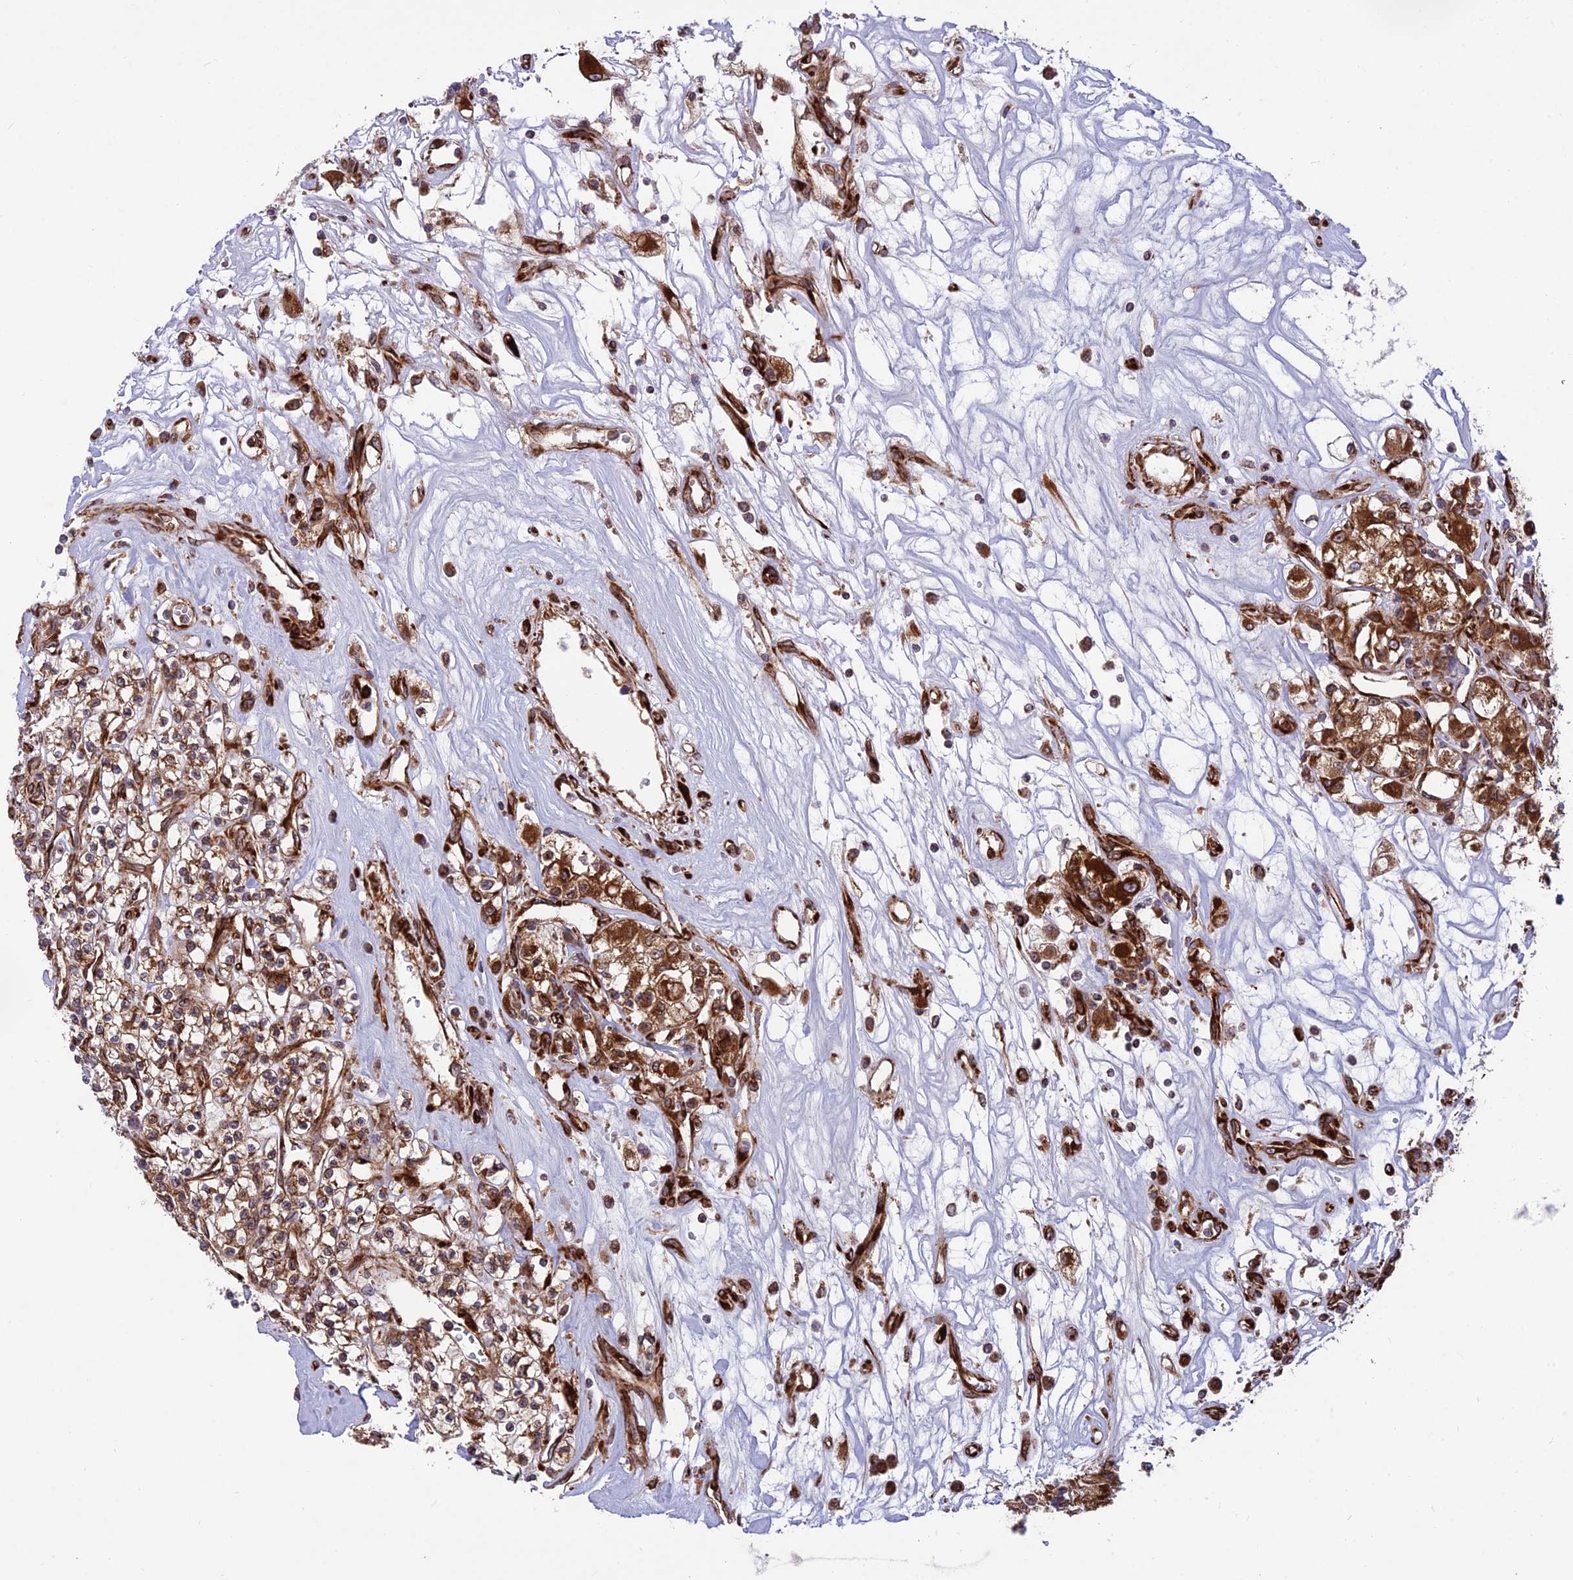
{"staining": {"intensity": "strong", "quantity": ">75%", "location": "cytoplasmic/membranous,nuclear"}, "tissue": "renal cancer", "cell_type": "Tumor cells", "image_type": "cancer", "snomed": [{"axis": "morphology", "description": "Adenocarcinoma, NOS"}, {"axis": "topography", "description": "Kidney"}], "caption": "Renal cancer stained for a protein (brown) demonstrates strong cytoplasmic/membranous and nuclear positive staining in approximately >75% of tumor cells.", "gene": "CRTAP", "patient": {"sex": "female", "age": 59}}